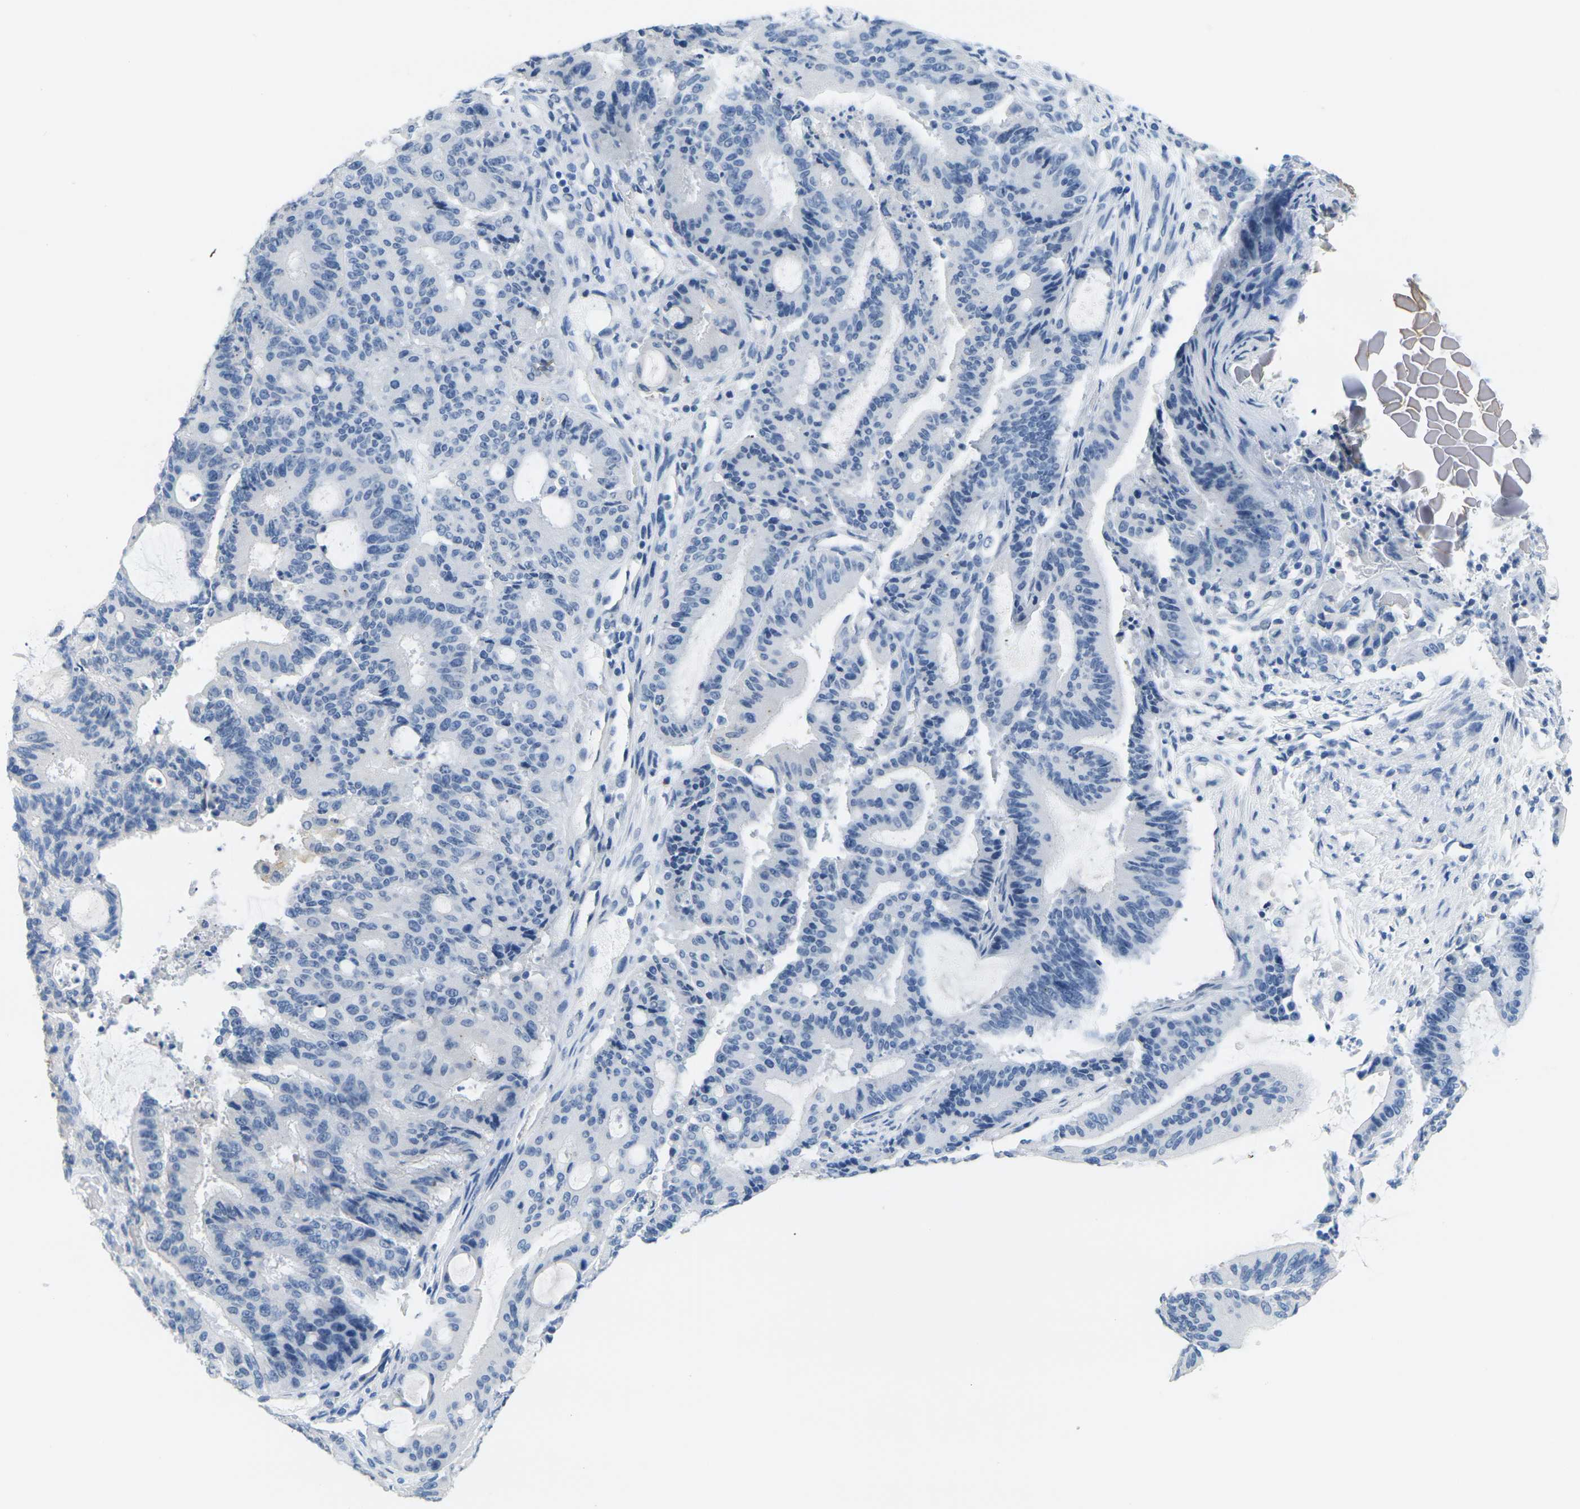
{"staining": {"intensity": "negative", "quantity": "none", "location": "none"}, "tissue": "liver cancer", "cell_type": "Tumor cells", "image_type": "cancer", "snomed": [{"axis": "morphology", "description": "Cholangiocarcinoma"}, {"axis": "topography", "description": "Liver"}], "caption": "Histopathology image shows no significant protein expression in tumor cells of cholangiocarcinoma (liver).", "gene": "CTAG1A", "patient": {"sex": "female", "age": 73}}